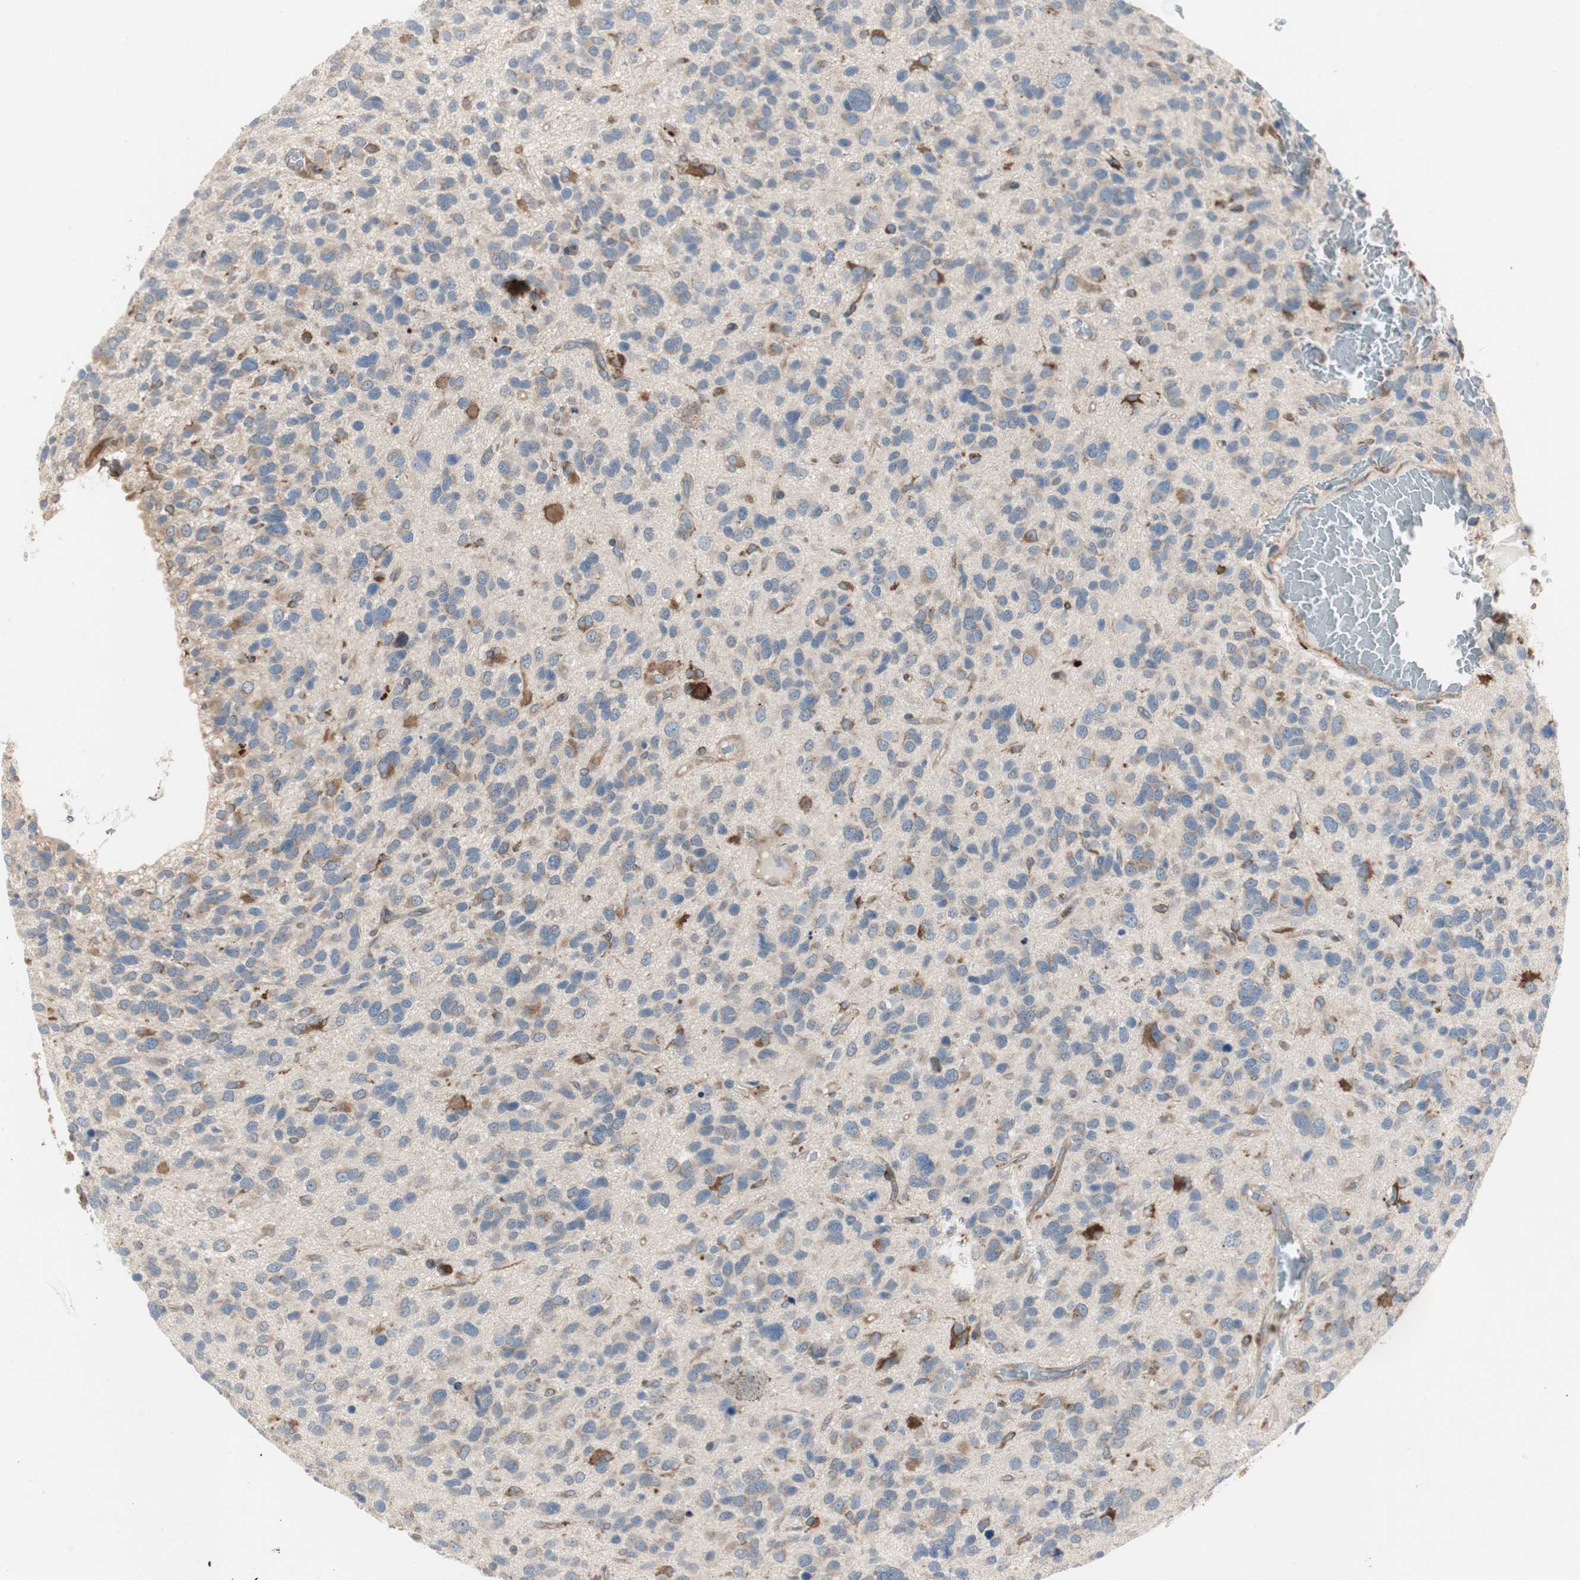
{"staining": {"intensity": "moderate", "quantity": "25%-75%", "location": "cytoplasmic/membranous"}, "tissue": "glioma", "cell_type": "Tumor cells", "image_type": "cancer", "snomed": [{"axis": "morphology", "description": "Glioma, malignant, High grade"}, {"axis": "topography", "description": "Brain"}], "caption": "Tumor cells demonstrate moderate cytoplasmic/membranous expression in about 25%-75% of cells in glioma.", "gene": "H6PD", "patient": {"sex": "female", "age": 58}}